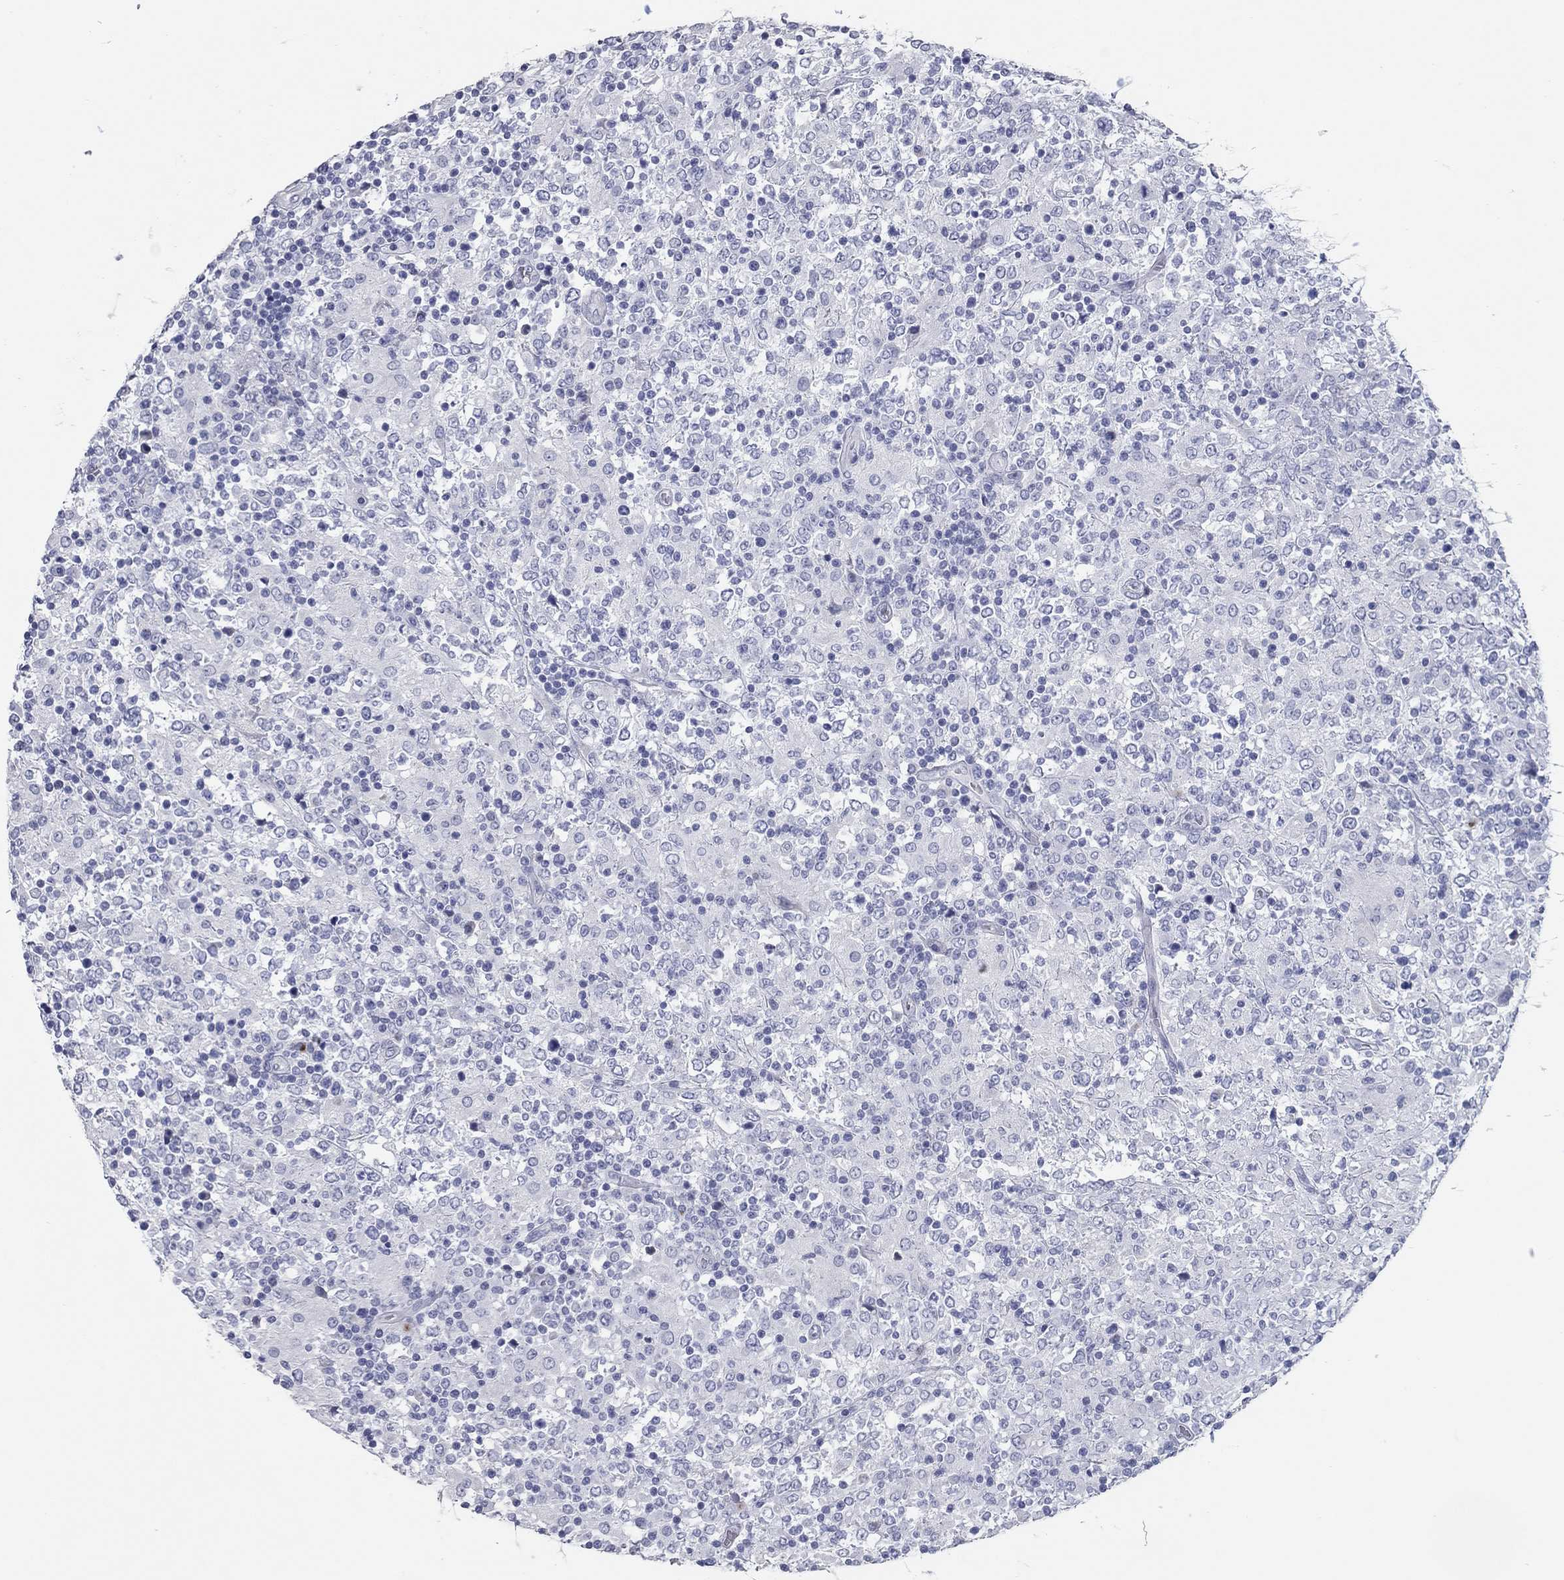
{"staining": {"intensity": "negative", "quantity": "none", "location": "none"}, "tissue": "lymphoma", "cell_type": "Tumor cells", "image_type": "cancer", "snomed": [{"axis": "morphology", "description": "Malignant lymphoma, non-Hodgkin's type, High grade"}, {"axis": "topography", "description": "Lymph node"}], "caption": "There is no significant positivity in tumor cells of high-grade malignant lymphoma, non-Hodgkin's type.", "gene": "TAC1", "patient": {"sex": "female", "age": 84}}